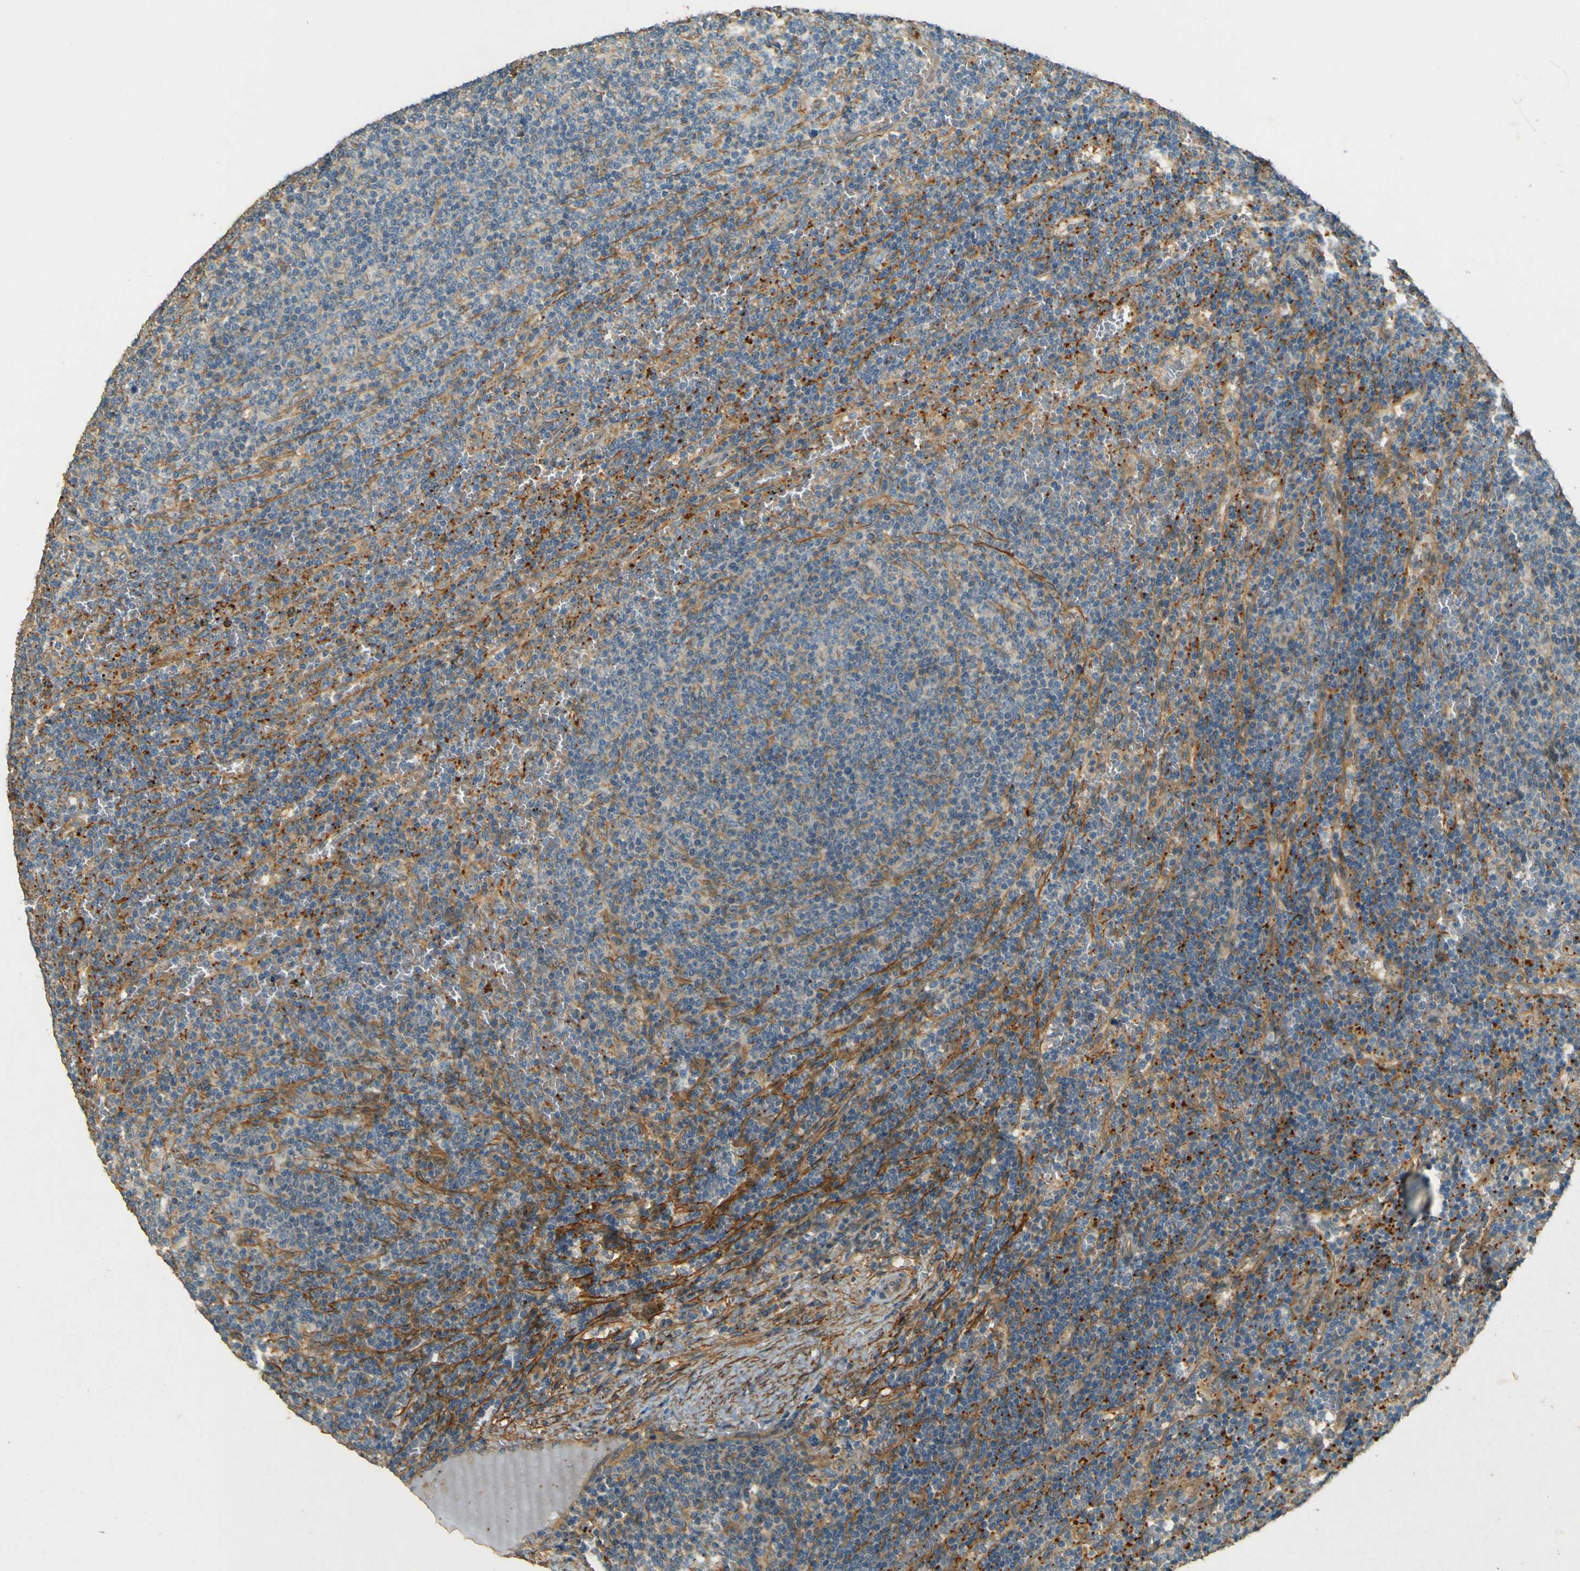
{"staining": {"intensity": "moderate", "quantity": "<25%", "location": "cytoplasmic/membranous"}, "tissue": "lymphoma", "cell_type": "Tumor cells", "image_type": "cancer", "snomed": [{"axis": "morphology", "description": "Malignant lymphoma, non-Hodgkin's type, Low grade"}, {"axis": "topography", "description": "Spleen"}], "caption": "Lymphoma stained for a protein demonstrates moderate cytoplasmic/membranous positivity in tumor cells.", "gene": "NEXN", "patient": {"sex": "female", "age": 50}}